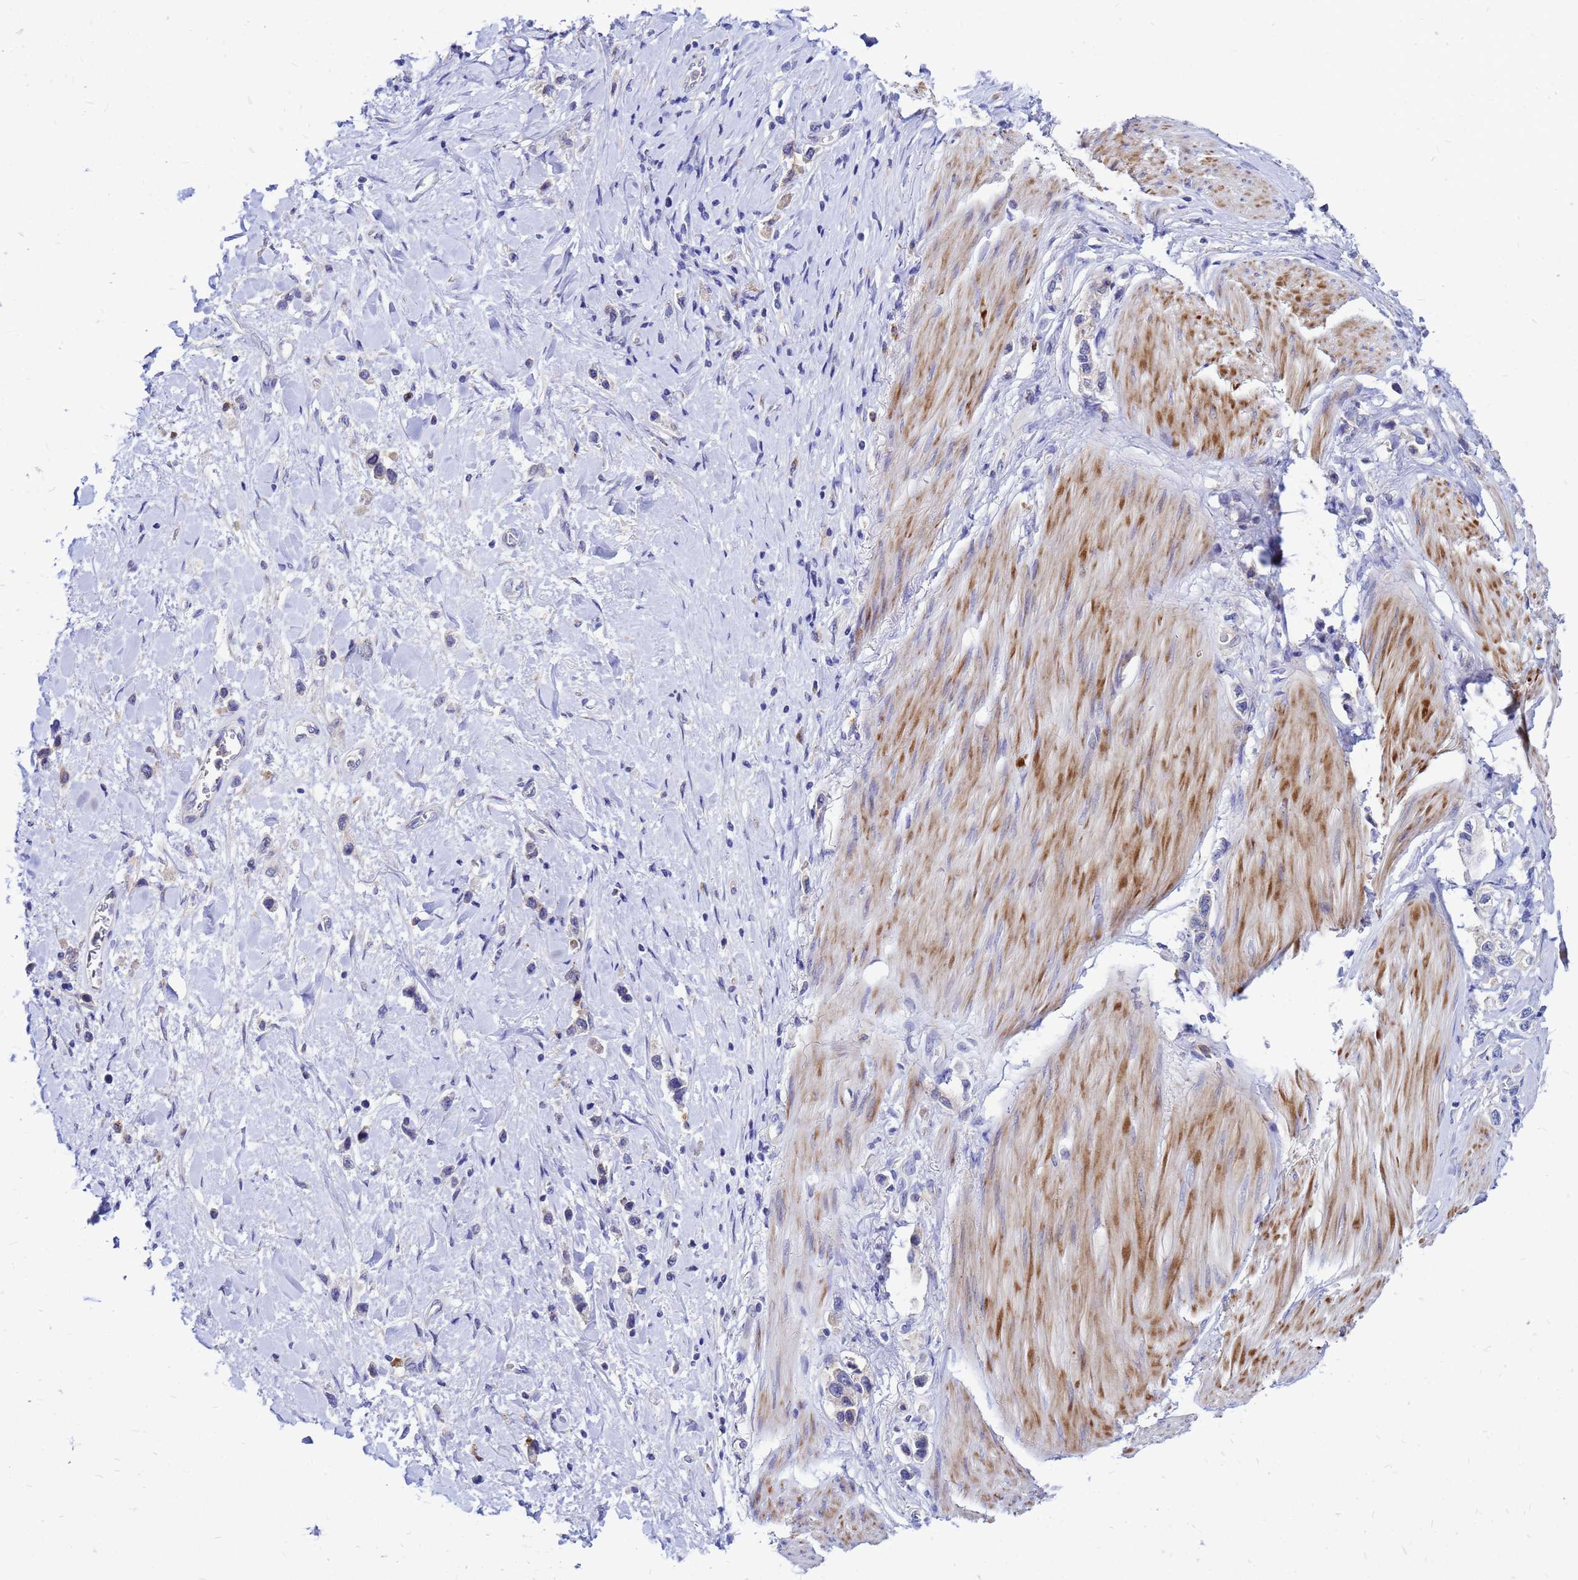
{"staining": {"intensity": "negative", "quantity": "none", "location": "none"}, "tissue": "stomach cancer", "cell_type": "Tumor cells", "image_type": "cancer", "snomed": [{"axis": "morphology", "description": "Adenocarcinoma, NOS"}, {"axis": "topography", "description": "Stomach"}], "caption": "Adenocarcinoma (stomach) stained for a protein using IHC reveals no expression tumor cells.", "gene": "FHIP1A", "patient": {"sex": "female", "age": 65}}